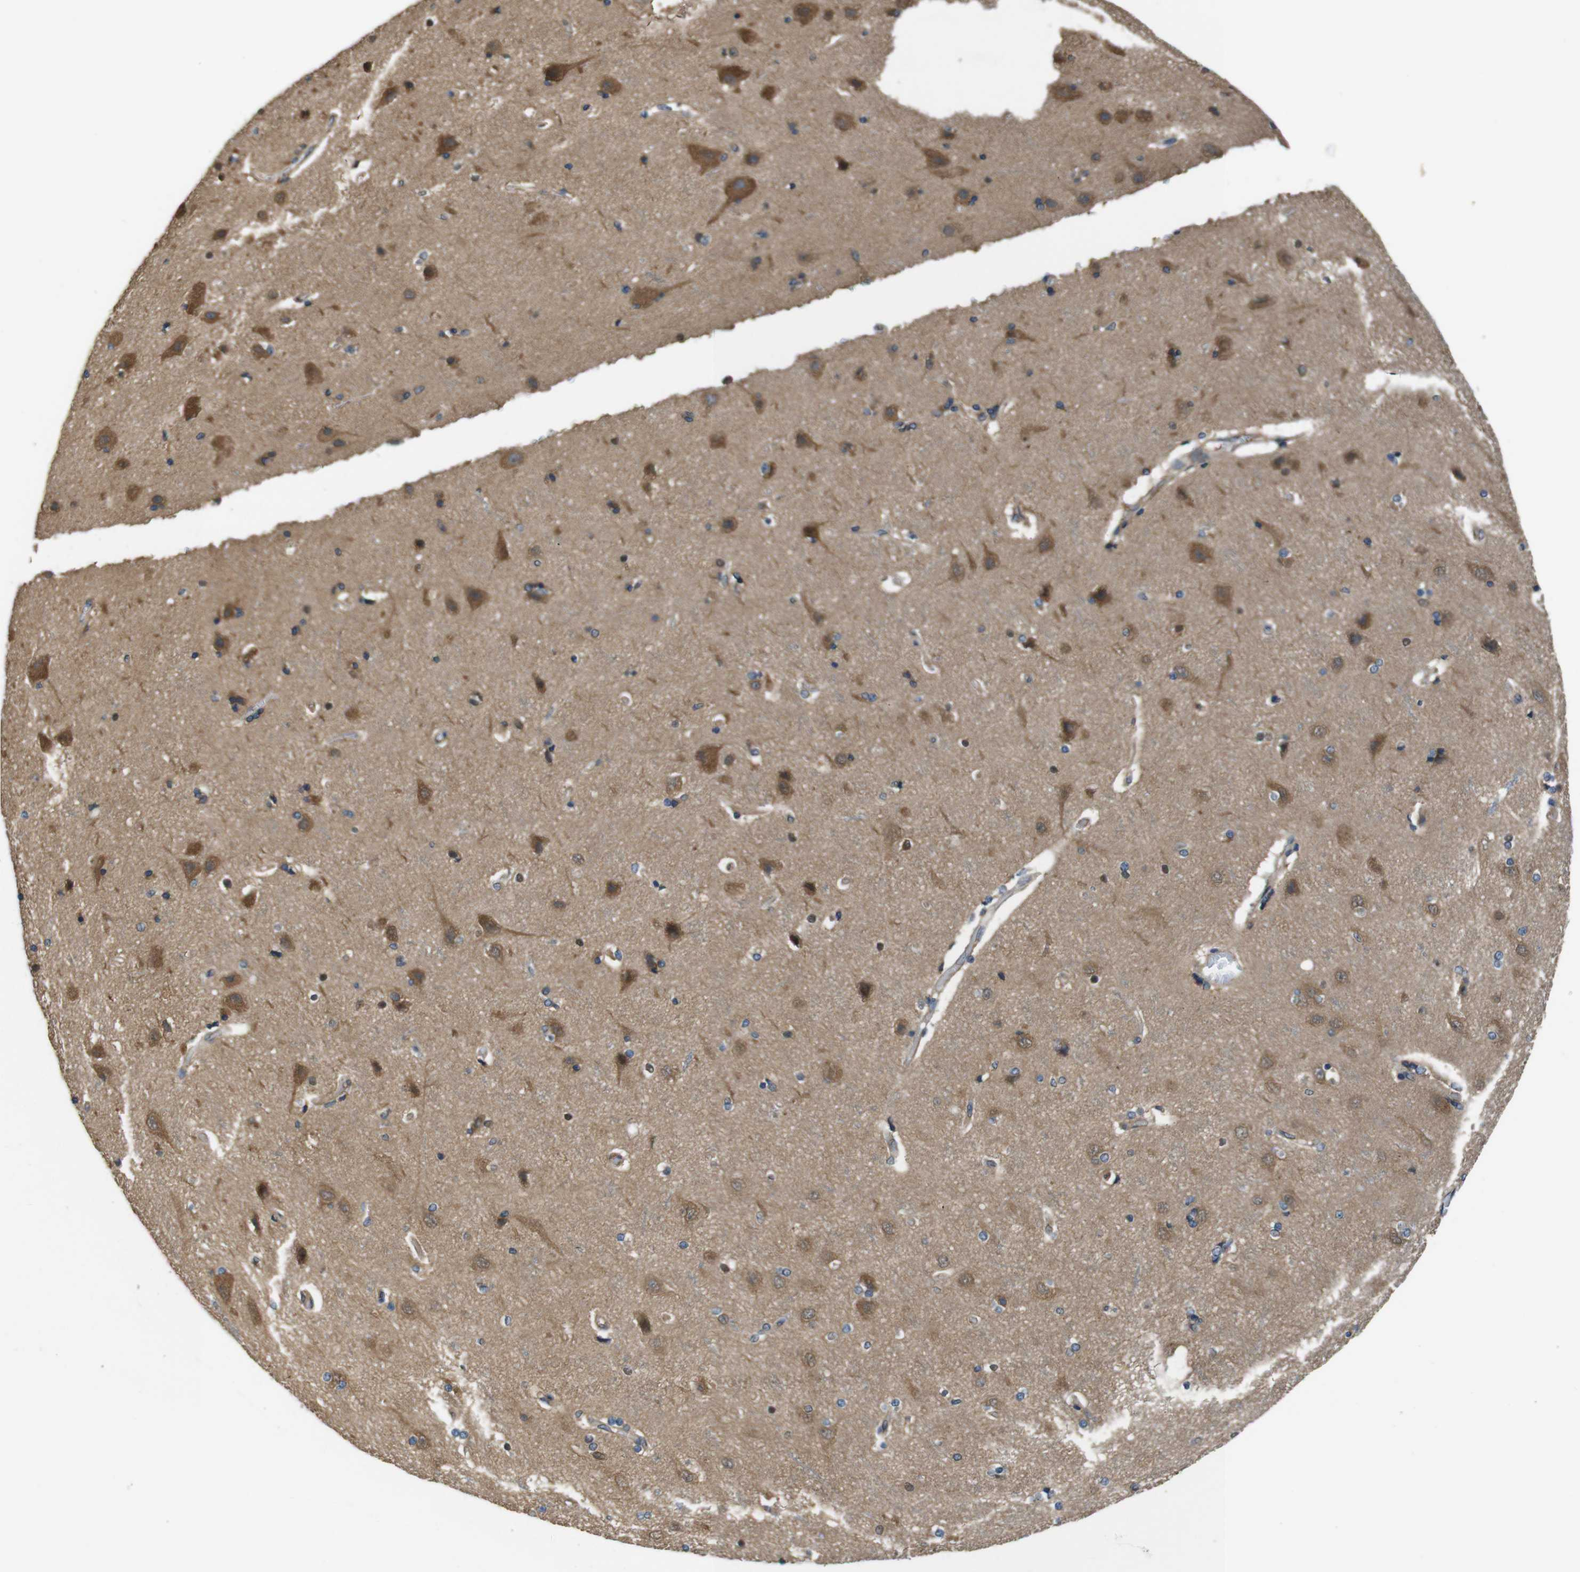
{"staining": {"intensity": "weak", "quantity": "25%-75%", "location": "cytoplasmic/membranous"}, "tissue": "cerebral cortex", "cell_type": "Endothelial cells", "image_type": "normal", "snomed": [{"axis": "morphology", "description": "Normal tissue, NOS"}, {"axis": "topography", "description": "Cerebral cortex"}], "caption": "Cerebral cortex stained with a protein marker exhibits weak staining in endothelial cells.", "gene": "DCTN1", "patient": {"sex": "female", "age": 54}}